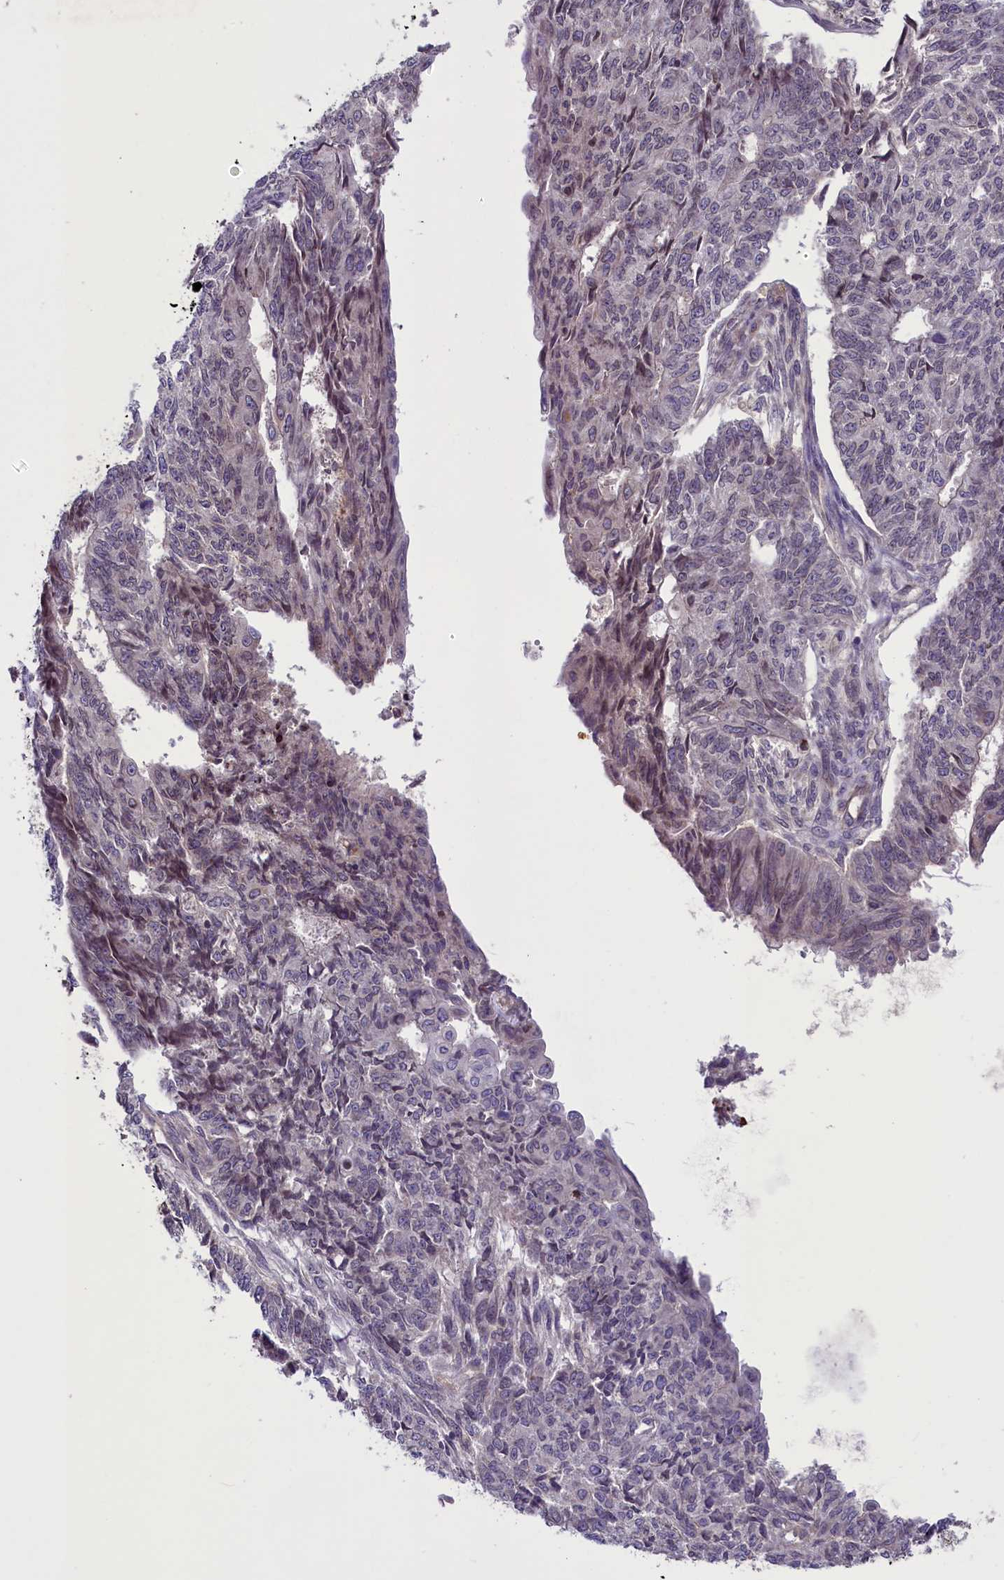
{"staining": {"intensity": "weak", "quantity": "25%-75%", "location": "nuclear"}, "tissue": "endometrial cancer", "cell_type": "Tumor cells", "image_type": "cancer", "snomed": [{"axis": "morphology", "description": "Adenocarcinoma, NOS"}, {"axis": "topography", "description": "Endometrium"}], "caption": "DAB (3,3'-diaminobenzidine) immunohistochemical staining of adenocarcinoma (endometrial) demonstrates weak nuclear protein staining in about 25%-75% of tumor cells.", "gene": "CCDC125", "patient": {"sex": "female", "age": 32}}